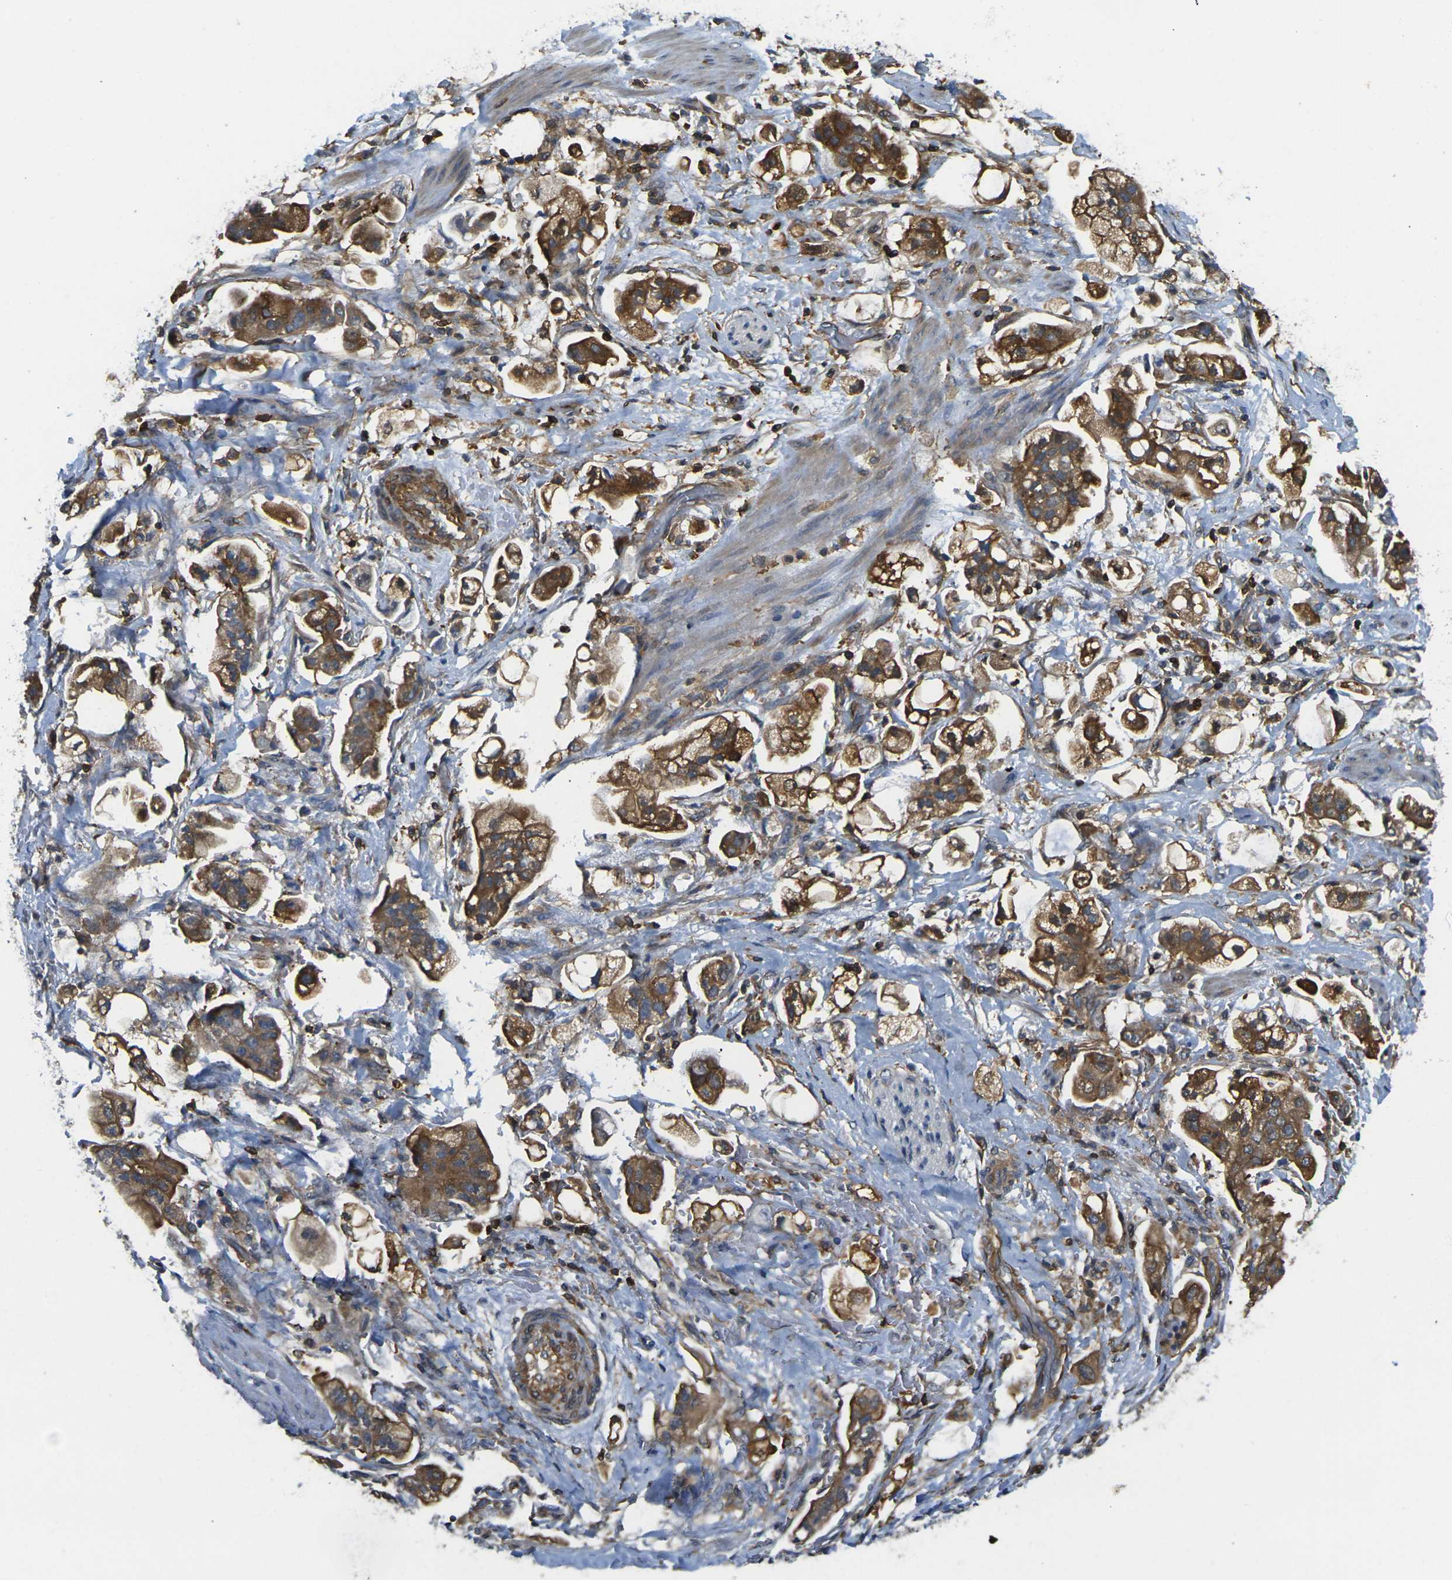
{"staining": {"intensity": "moderate", "quantity": ">75%", "location": "cytoplasmic/membranous"}, "tissue": "stomach cancer", "cell_type": "Tumor cells", "image_type": "cancer", "snomed": [{"axis": "morphology", "description": "Adenocarcinoma, NOS"}, {"axis": "topography", "description": "Stomach"}], "caption": "Immunohistochemical staining of stomach adenocarcinoma shows moderate cytoplasmic/membranous protein positivity in about >75% of tumor cells.", "gene": "LASP1", "patient": {"sex": "male", "age": 62}}